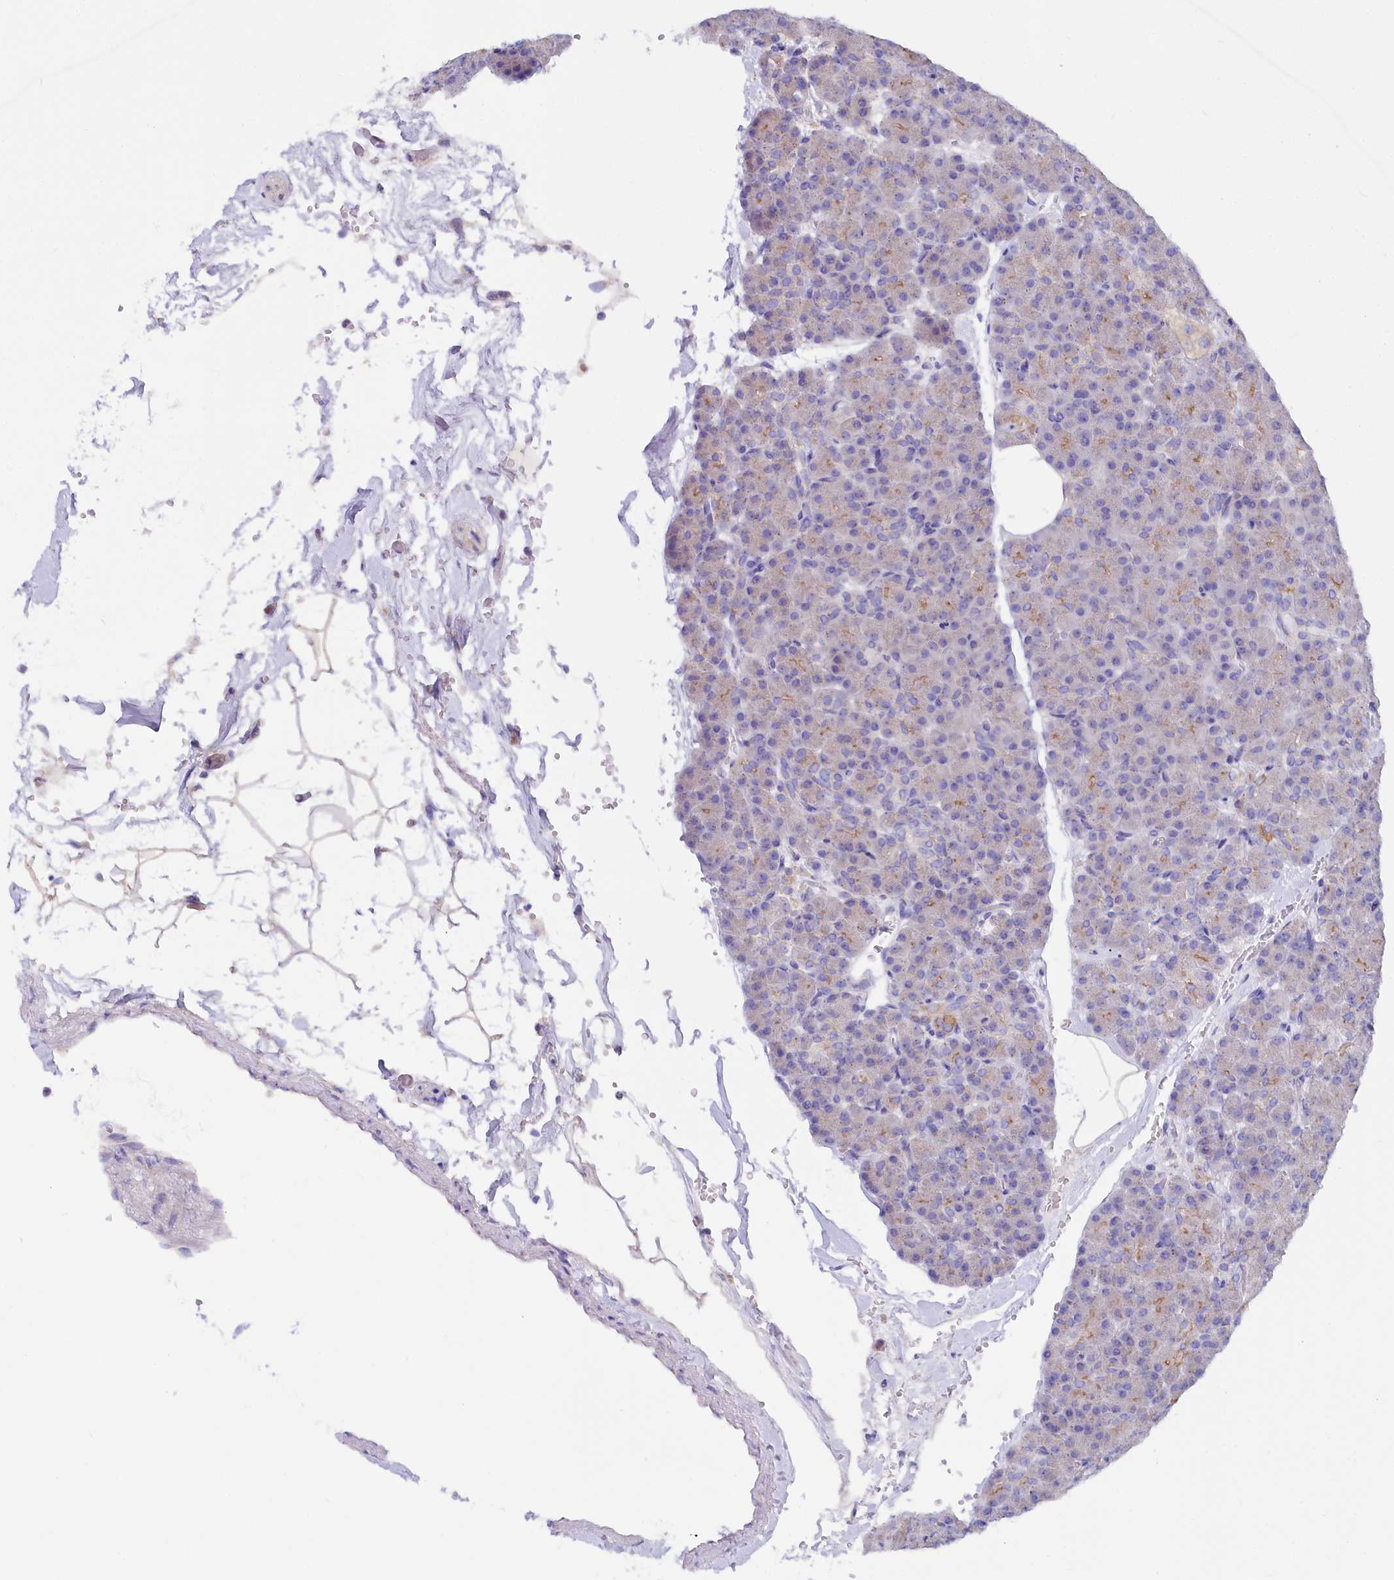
{"staining": {"intensity": "moderate", "quantity": "<25%", "location": "cytoplasmic/membranous"}, "tissue": "pancreas", "cell_type": "Exocrine glandular cells", "image_type": "normal", "snomed": [{"axis": "morphology", "description": "Normal tissue, NOS"}, {"axis": "topography", "description": "Pancreas"}], "caption": "An image of human pancreas stained for a protein exhibits moderate cytoplasmic/membranous brown staining in exocrine glandular cells. Immunohistochemistry stains the protein of interest in brown and the nuclei are stained blue.", "gene": "VPS26B", "patient": {"sex": "female", "age": 43}}